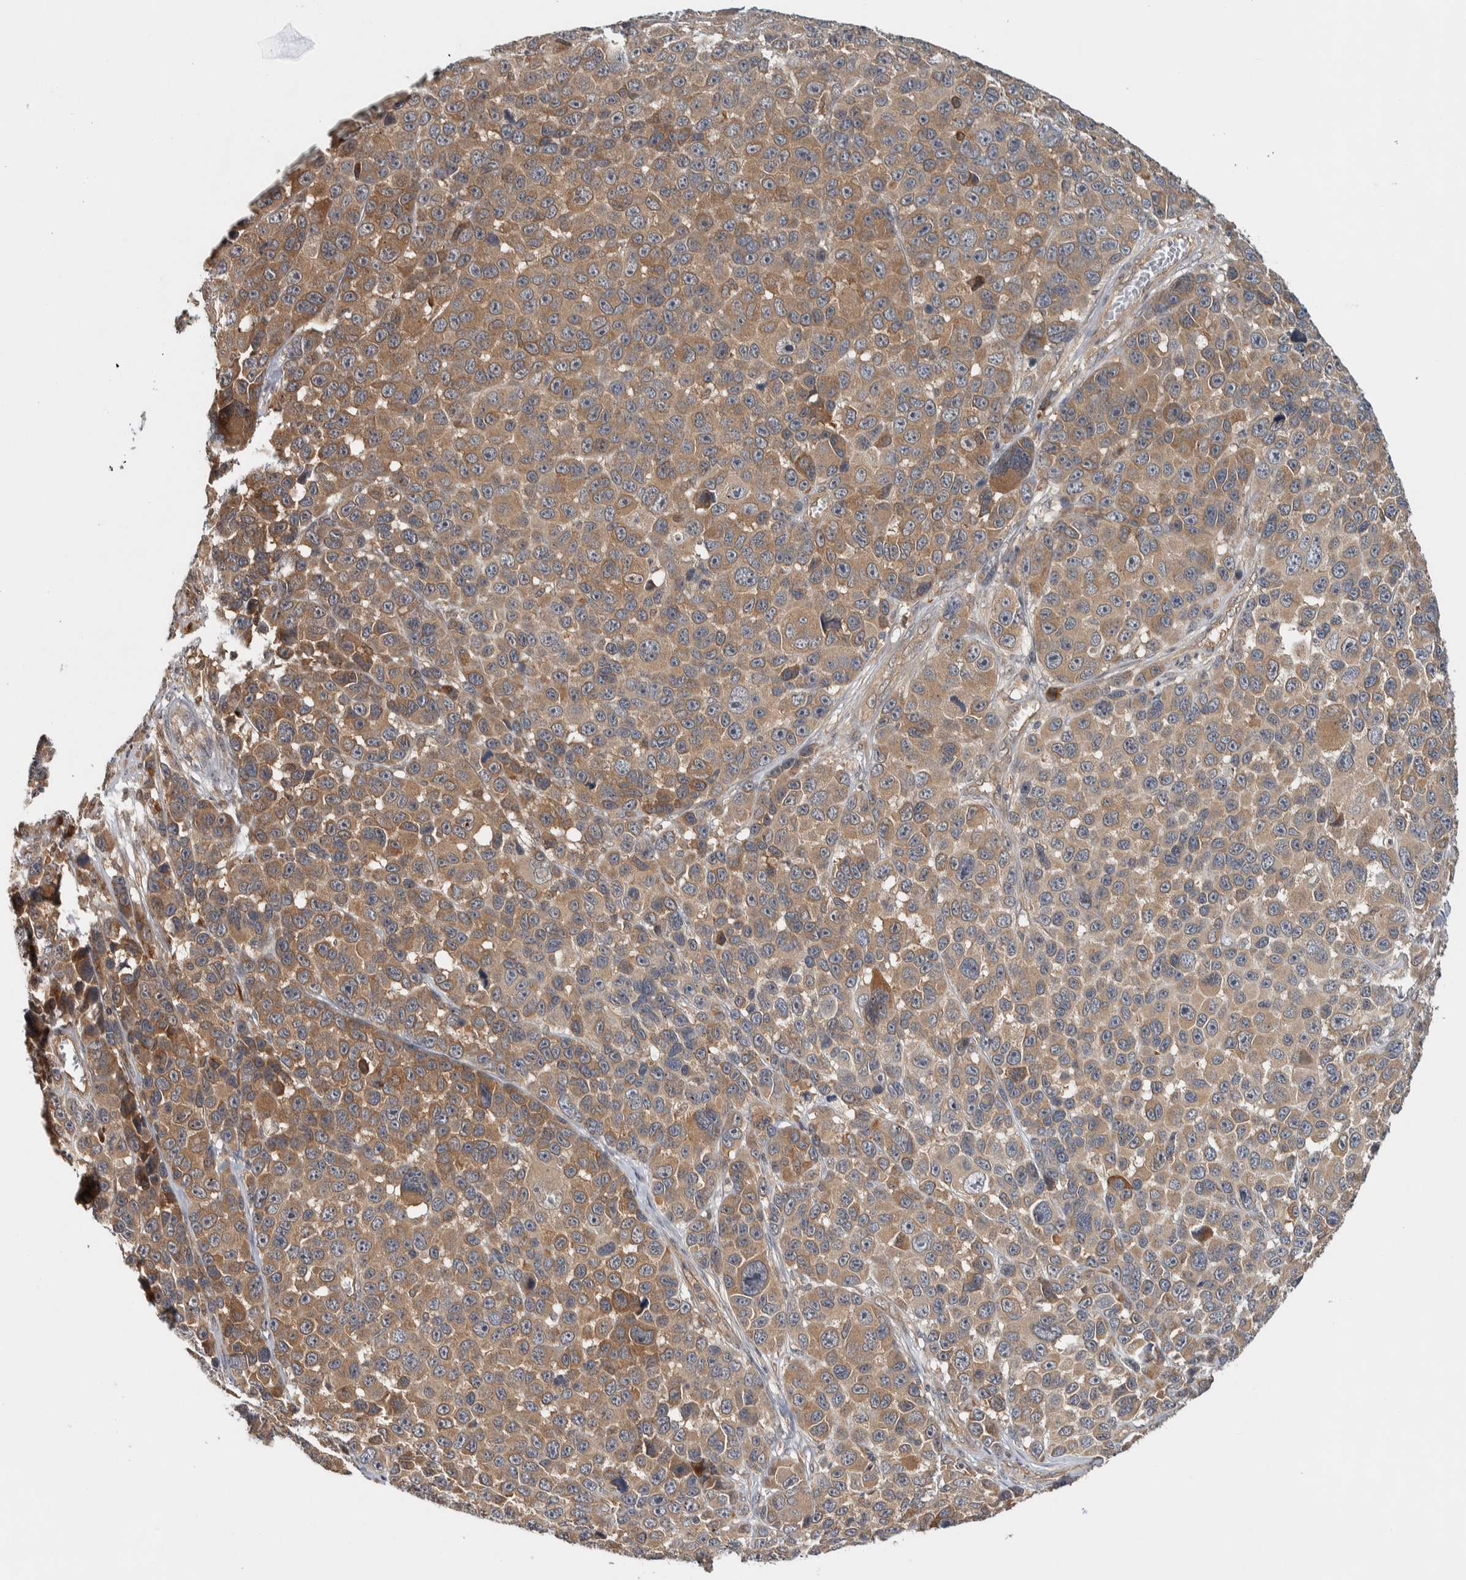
{"staining": {"intensity": "moderate", "quantity": ">75%", "location": "cytoplasmic/membranous"}, "tissue": "melanoma", "cell_type": "Tumor cells", "image_type": "cancer", "snomed": [{"axis": "morphology", "description": "Malignant melanoma, NOS"}, {"axis": "topography", "description": "Skin"}], "caption": "Tumor cells display medium levels of moderate cytoplasmic/membranous positivity in approximately >75% of cells in melanoma.", "gene": "TBC1D31", "patient": {"sex": "male", "age": 53}}